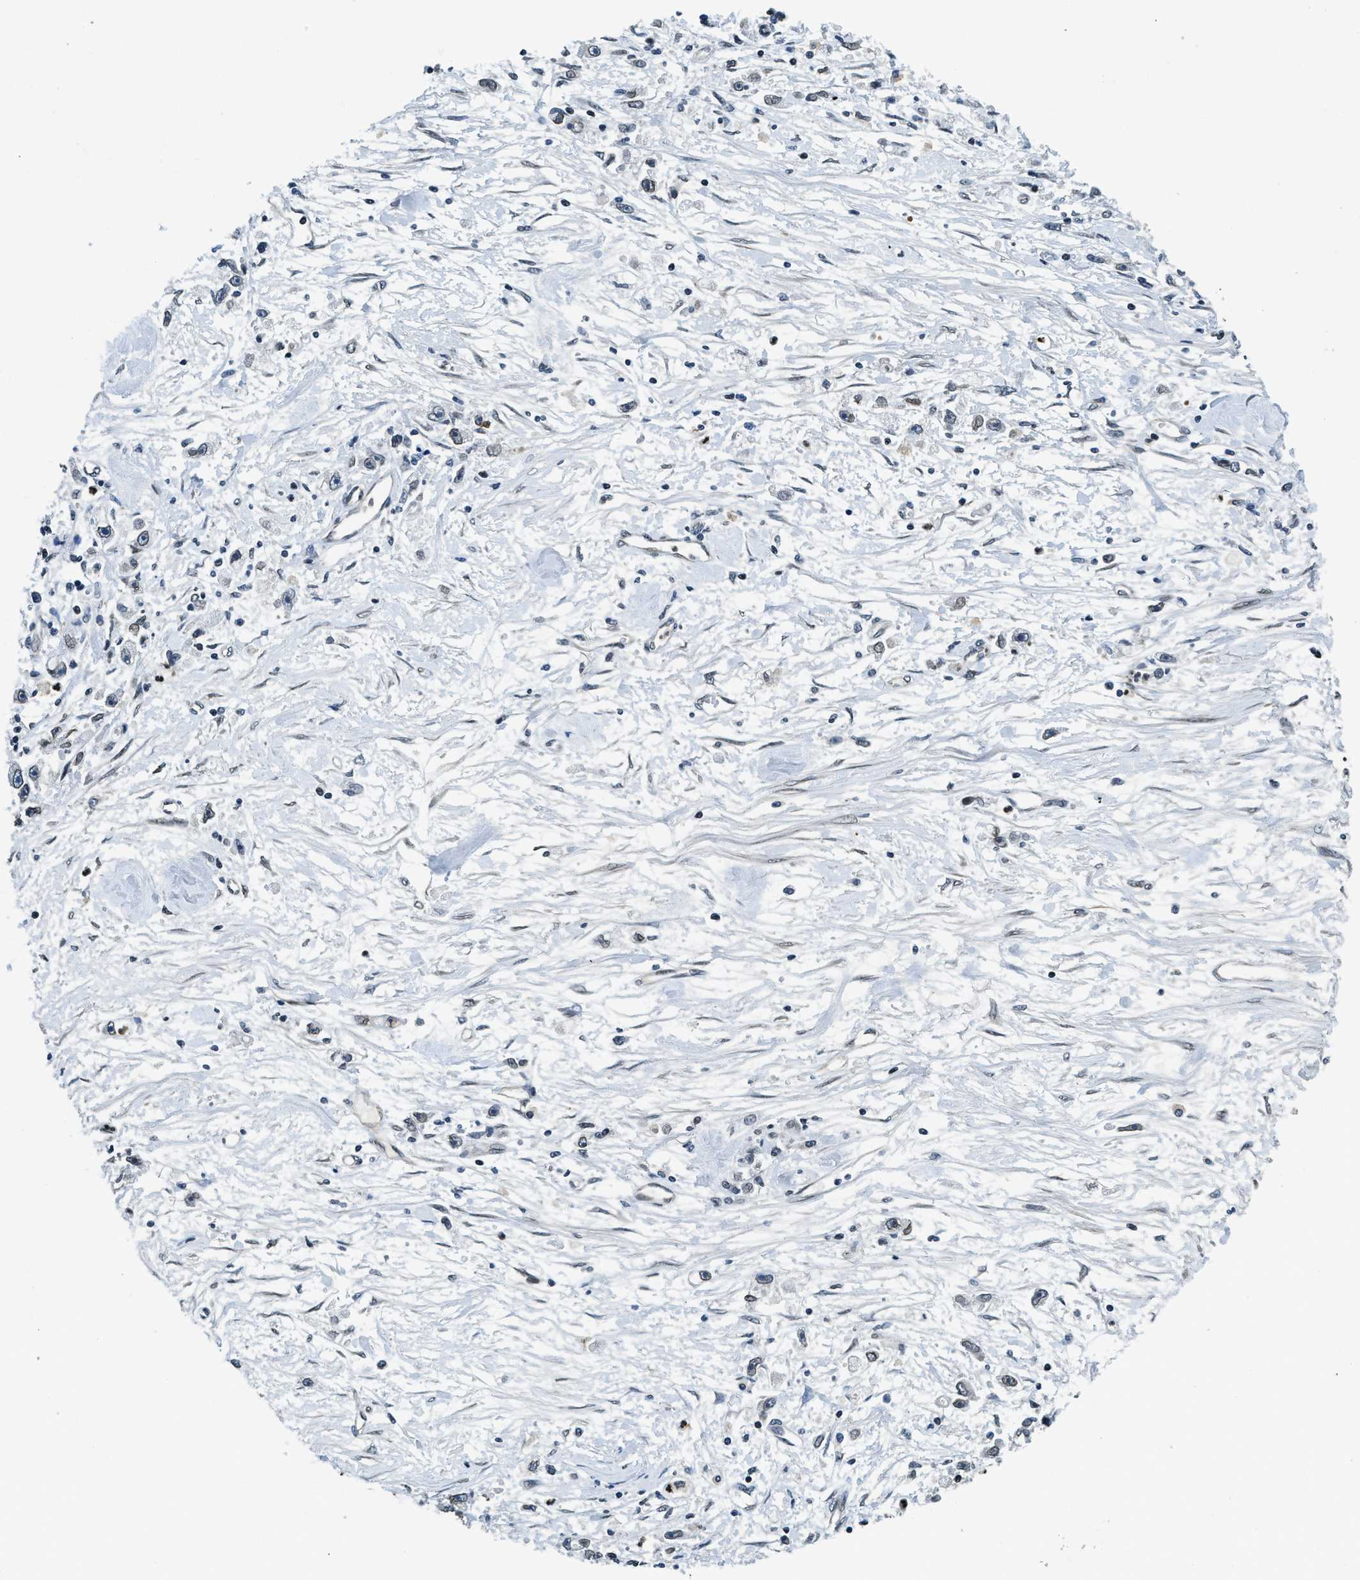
{"staining": {"intensity": "weak", "quantity": "25%-75%", "location": "nuclear"}, "tissue": "stomach cancer", "cell_type": "Tumor cells", "image_type": "cancer", "snomed": [{"axis": "morphology", "description": "Adenocarcinoma, NOS"}, {"axis": "topography", "description": "Stomach"}], "caption": "An immunohistochemistry (IHC) histopathology image of tumor tissue is shown. Protein staining in brown highlights weak nuclear positivity in stomach cancer (adenocarcinoma) within tumor cells.", "gene": "ZC3HC1", "patient": {"sex": "female", "age": 59}}